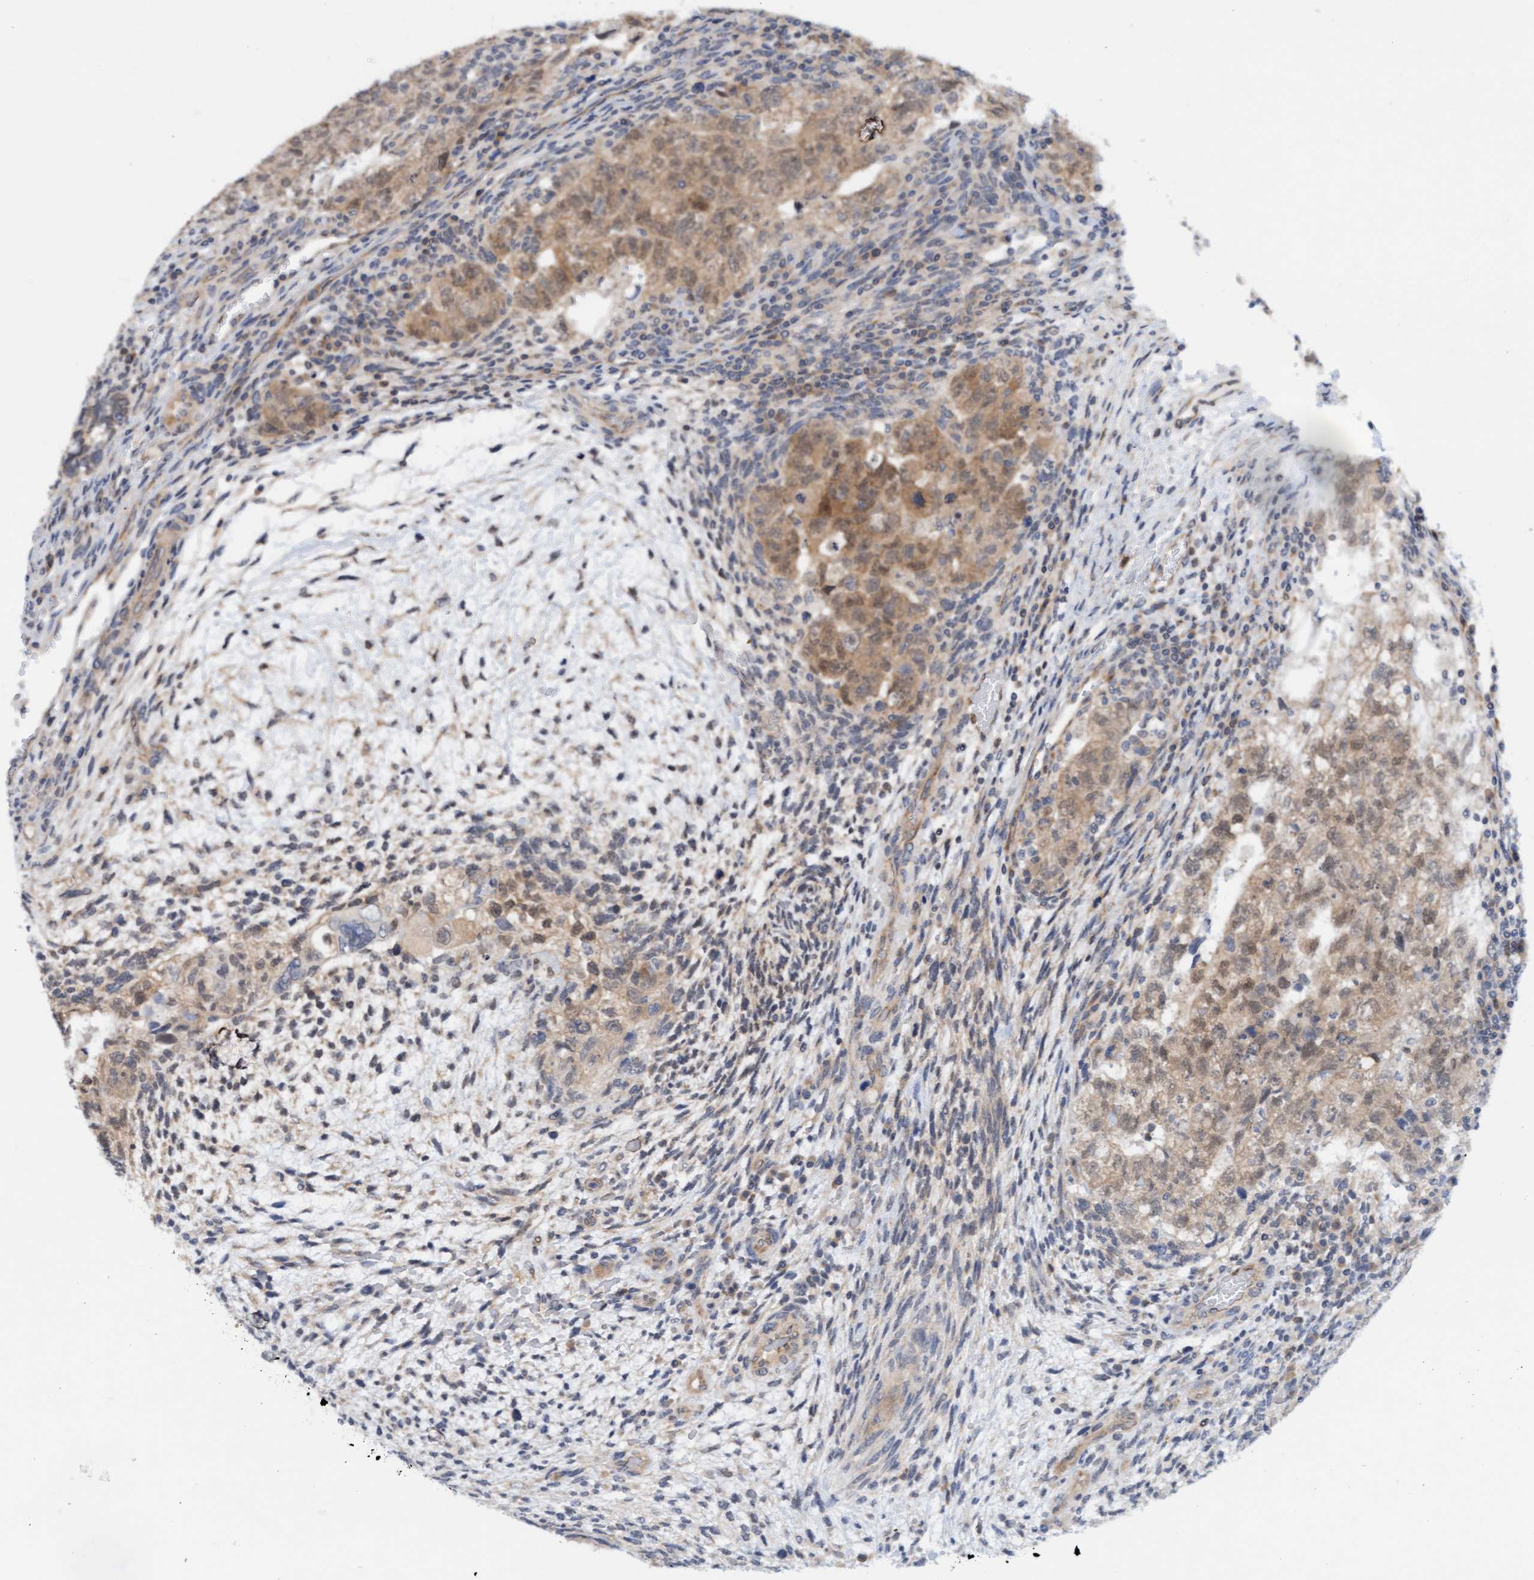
{"staining": {"intensity": "weak", "quantity": ">75%", "location": "cytoplasmic/membranous"}, "tissue": "testis cancer", "cell_type": "Tumor cells", "image_type": "cancer", "snomed": [{"axis": "morphology", "description": "Carcinoma, Embryonal, NOS"}, {"axis": "topography", "description": "Testis"}], "caption": "Testis embryonal carcinoma tissue shows weak cytoplasmic/membranous expression in approximately >75% of tumor cells", "gene": "AMZ2", "patient": {"sex": "male", "age": 36}}